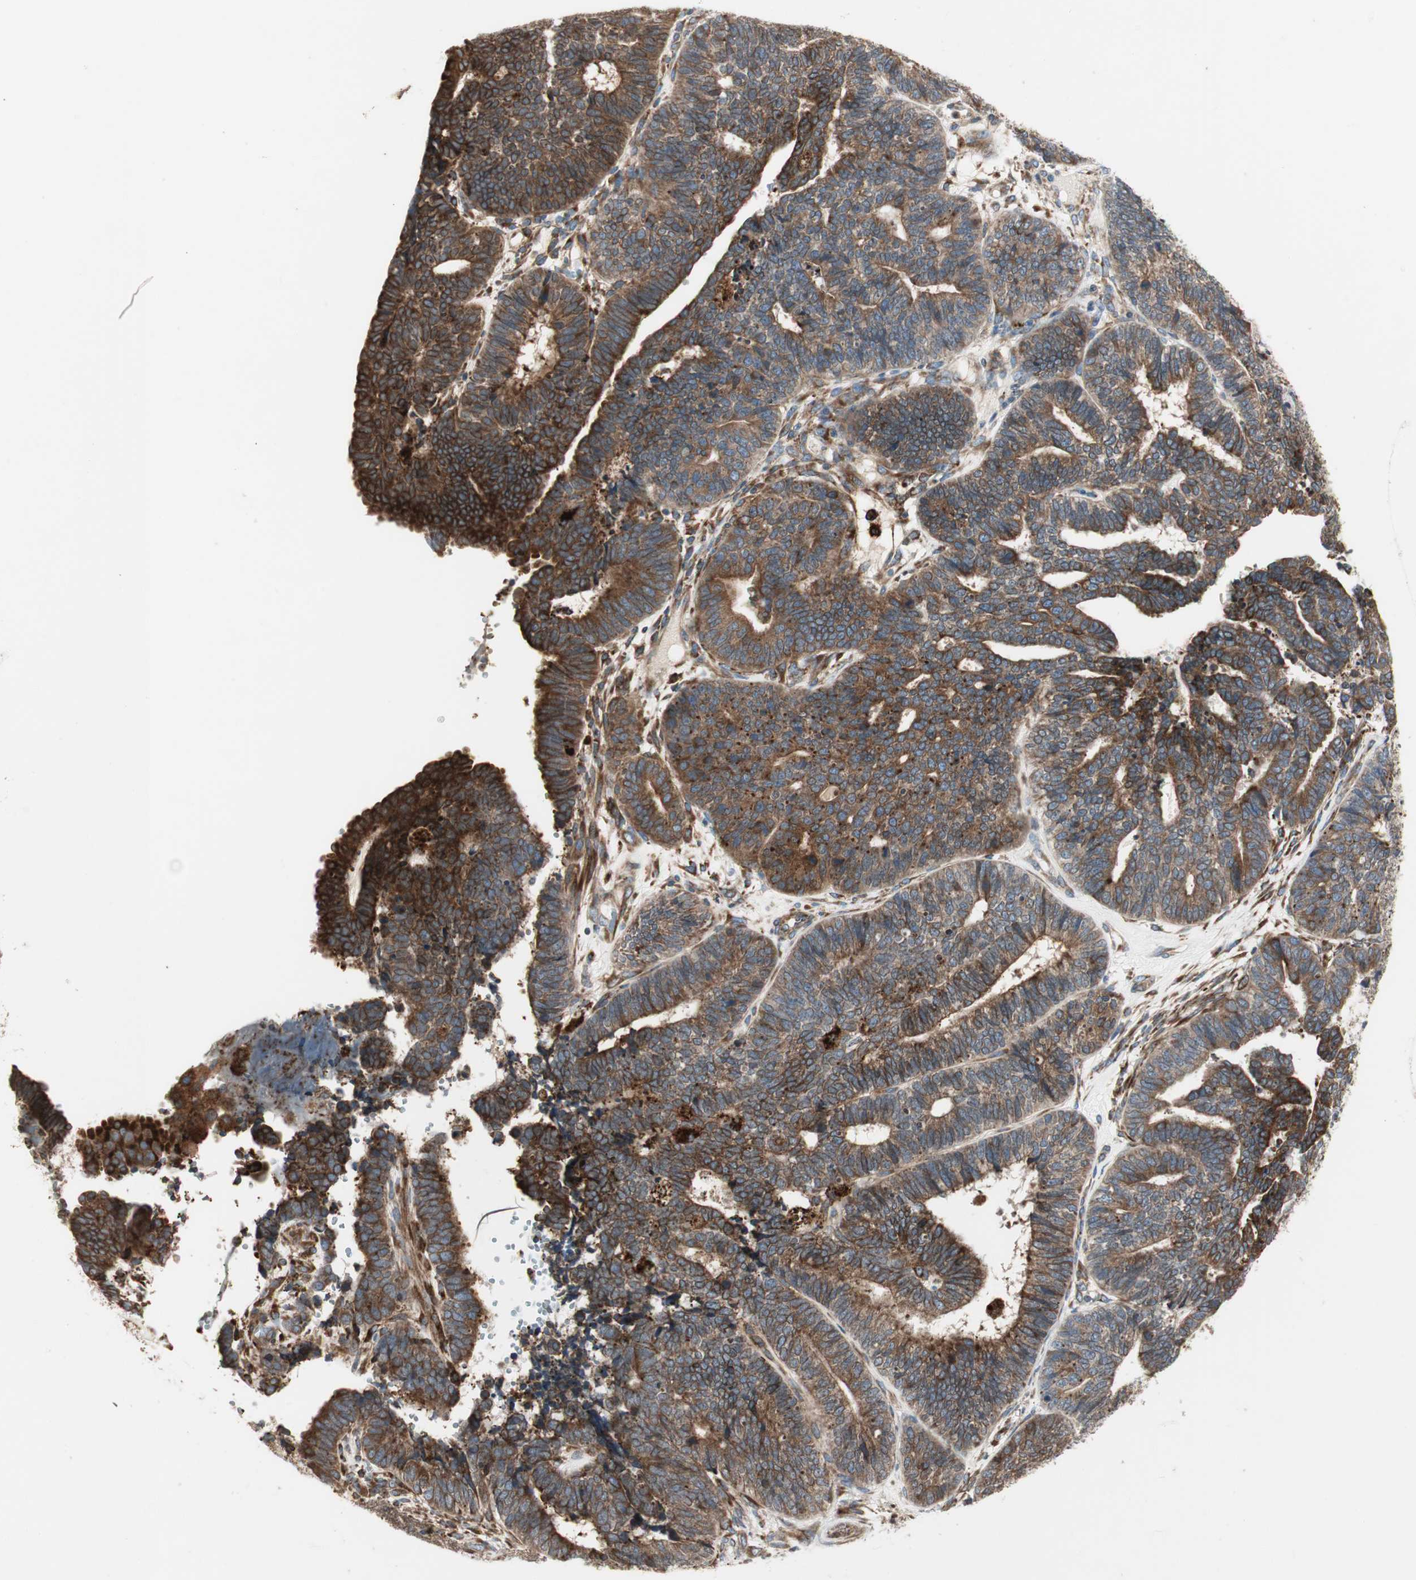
{"staining": {"intensity": "strong", "quantity": ">75%", "location": "cytoplasmic/membranous"}, "tissue": "endometrial cancer", "cell_type": "Tumor cells", "image_type": "cancer", "snomed": [{"axis": "morphology", "description": "Adenocarcinoma, NOS"}, {"axis": "topography", "description": "Endometrium"}], "caption": "Immunohistochemical staining of human endometrial cancer exhibits high levels of strong cytoplasmic/membranous expression in approximately >75% of tumor cells.", "gene": "H6PD", "patient": {"sex": "female", "age": 70}}